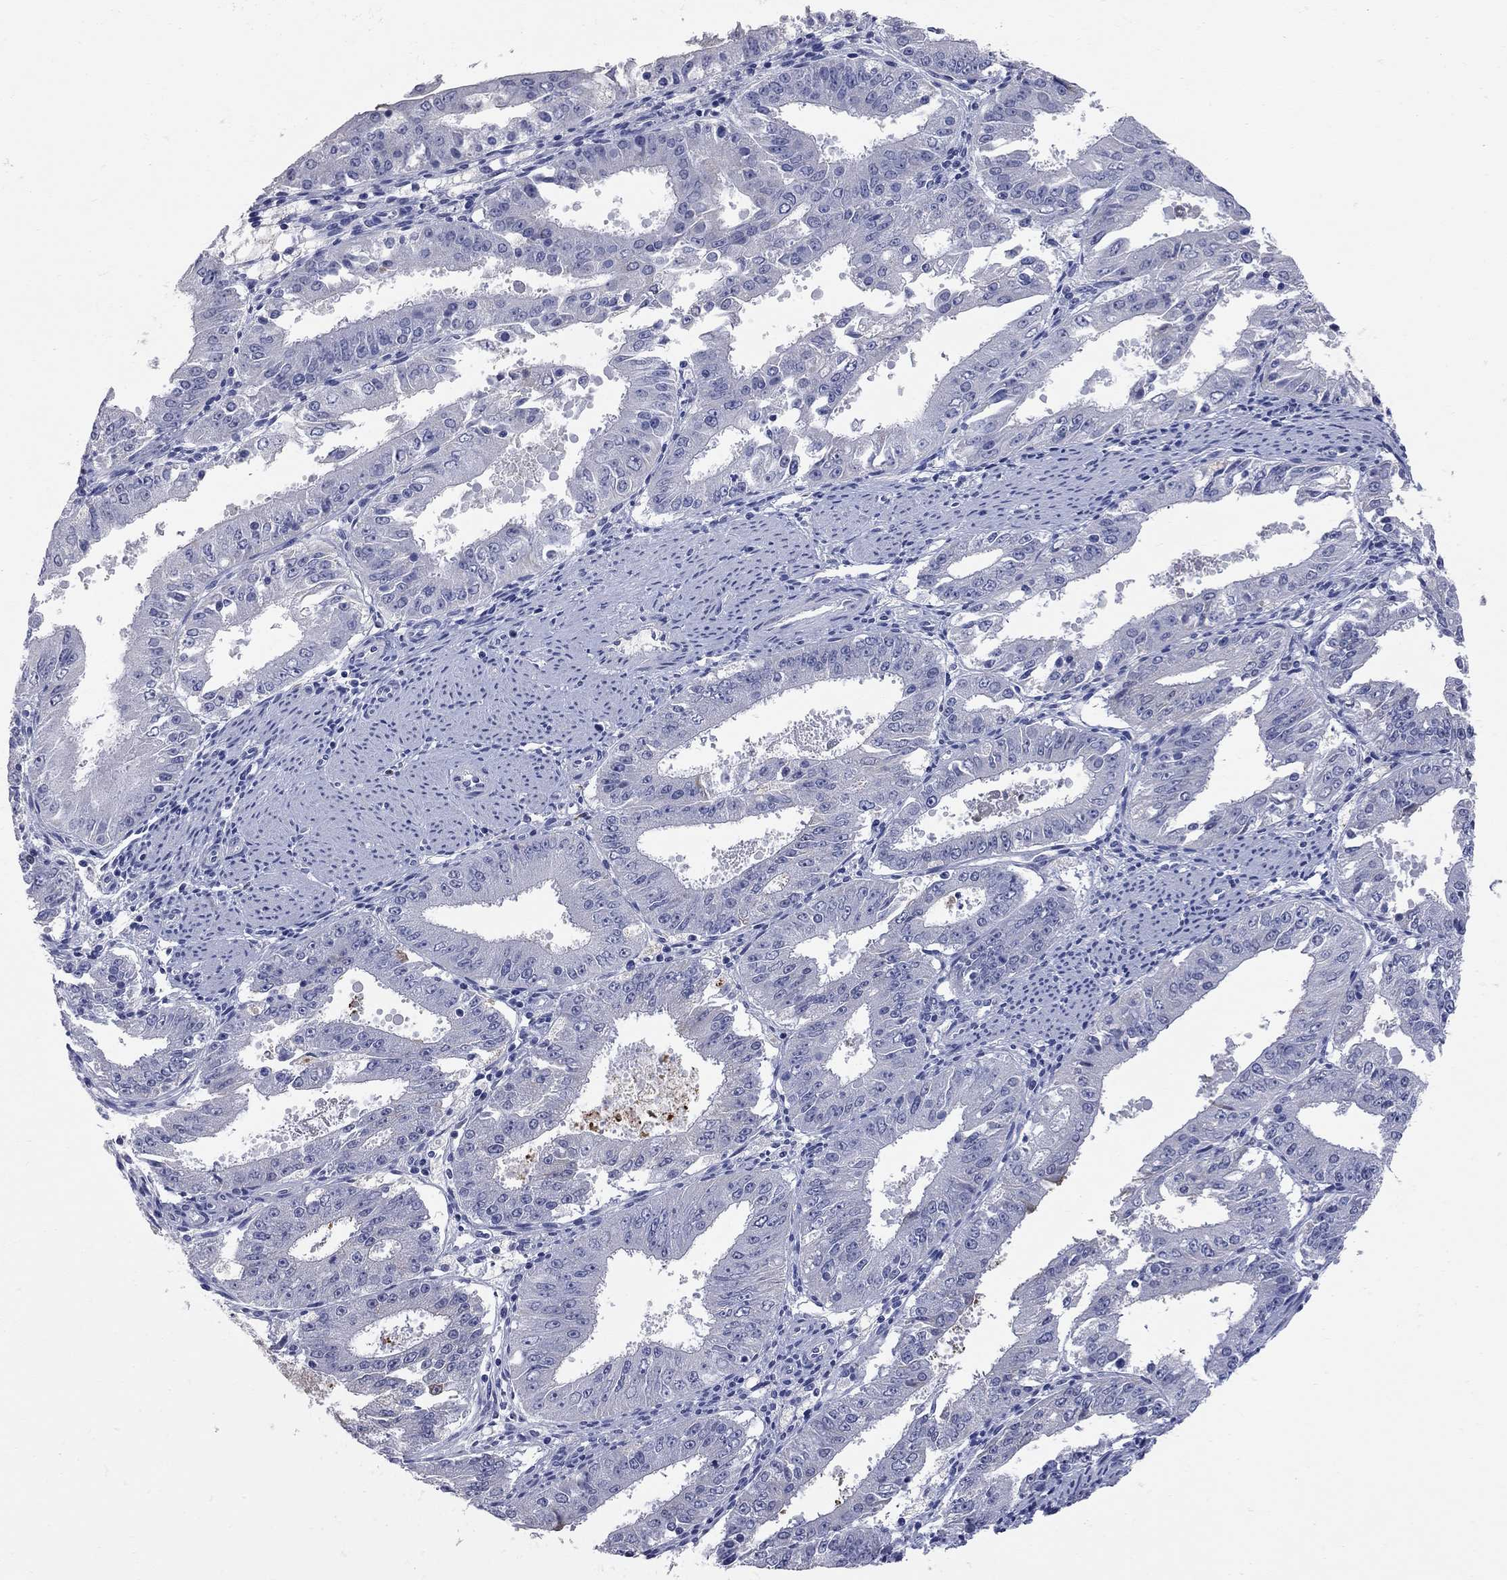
{"staining": {"intensity": "negative", "quantity": "none", "location": "none"}, "tissue": "ovarian cancer", "cell_type": "Tumor cells", "image_type": "cancer", "snomed": [{"axis": "morphology", "description": "Carcinoma, endometroid"}, {"axis": "topography", "description": "Ovary"}], "caption": "Tumor cells are negative for brown protein staining in ovarian cancer (endometroid carcinoma).", "gene": "FAM221B", "patient": {"sex": "female", "age": 42}}